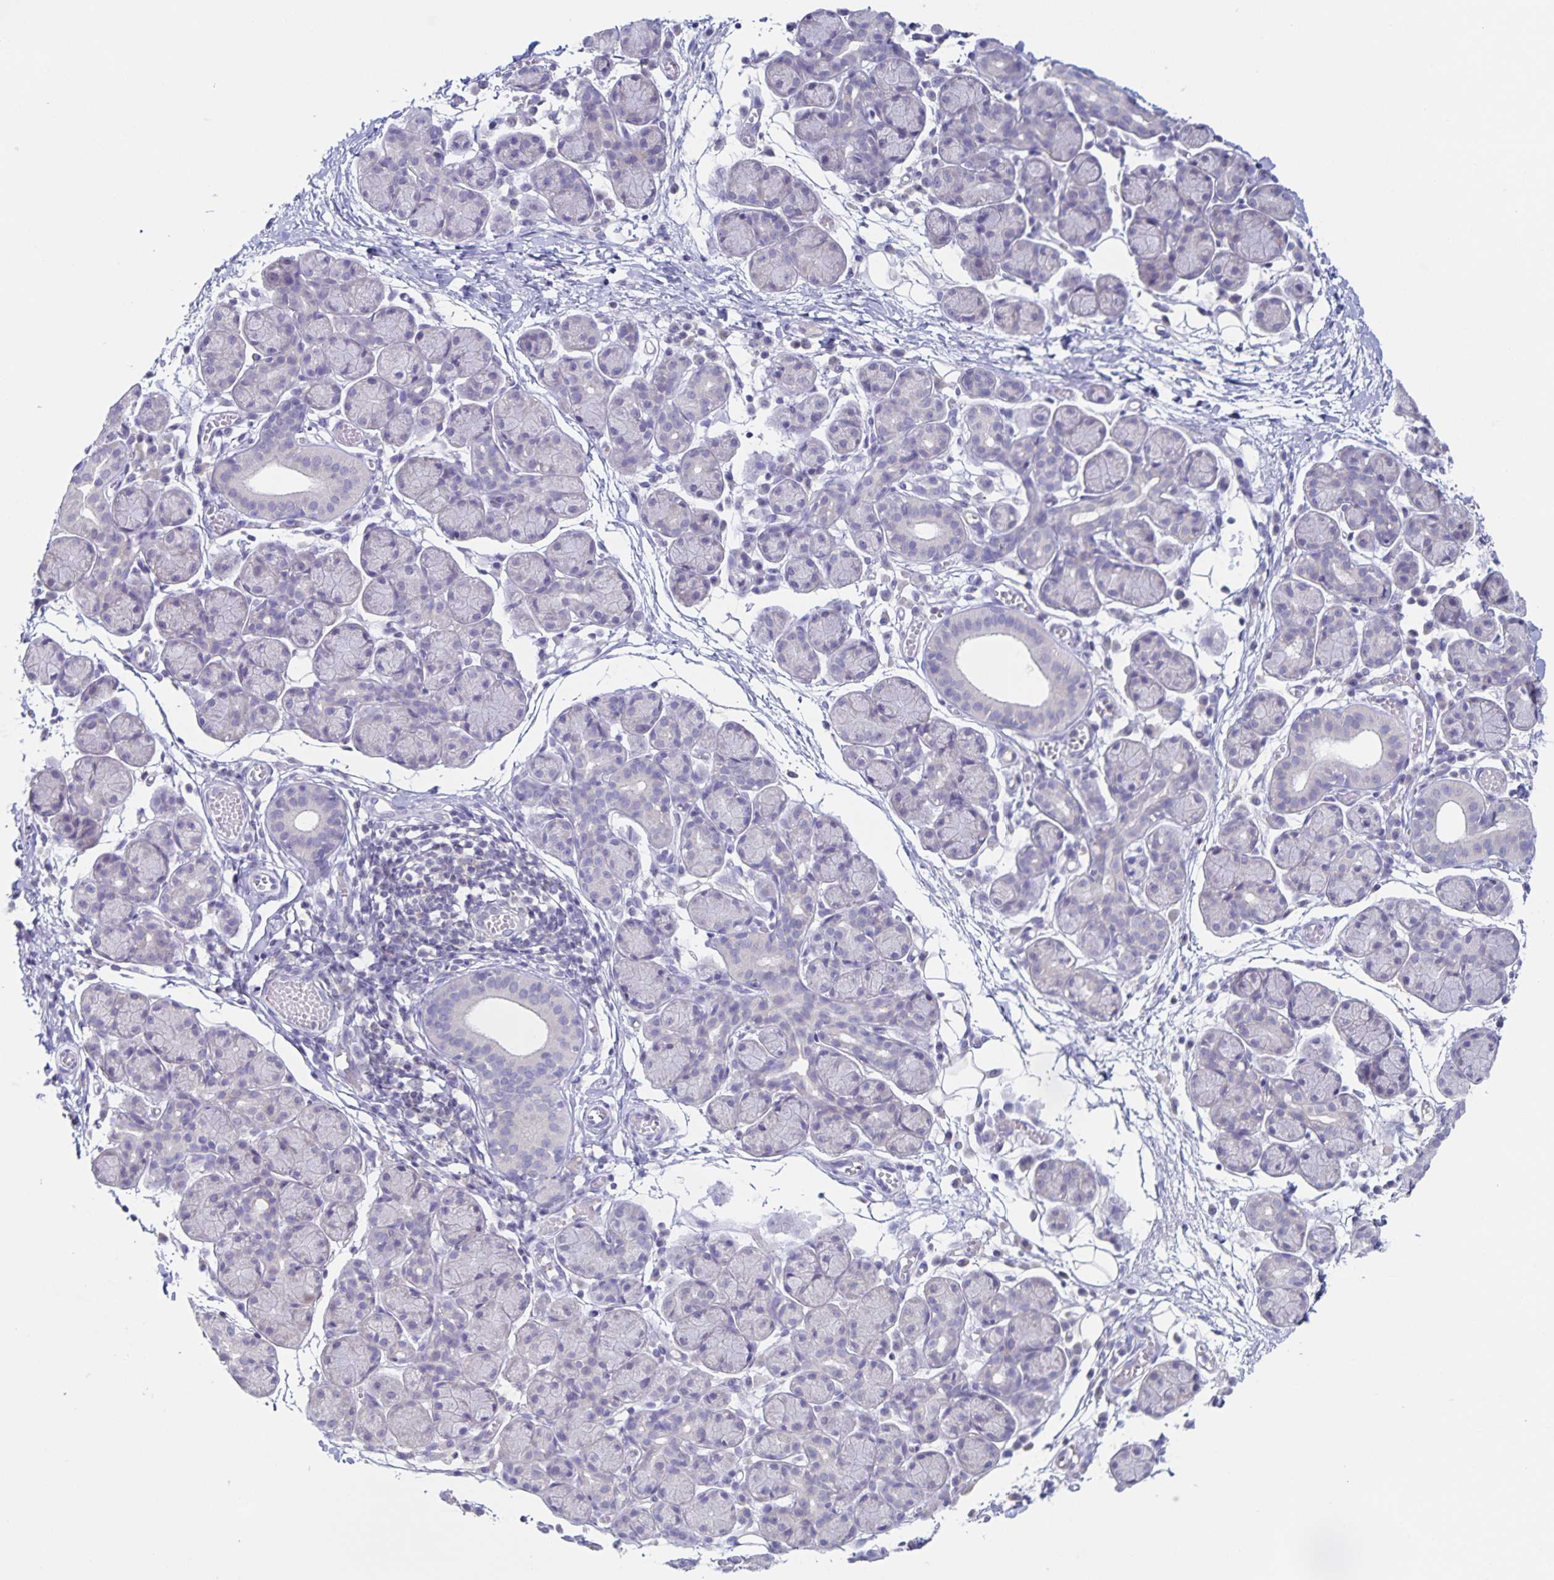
{"staining": {"intensity": "negative", "quantity": "none", "location": "none"}, "tissue": "salivary gland", "cell_type": "Glandular cells", "image_type": "normal", "snomed": [{"axis": "morphology", "description": "Normal tissue, NOS"}, {"axis": "morphology", "description": "Inflammation, NOS"}, {"axis": "topography", "description": "Lymph node"}, {"axis": "topography", "description": "Salivary gland"}], "caption": "This is a histopathology image of immunohistochemistry staining of normal salivary gland, which shows no staining in glandular cells. (DAB immunohistochemistry (IHC) with hematoxylin counter stain).", "gene": "RPL36A", "patient": {"sex": "male", "age": 3}}